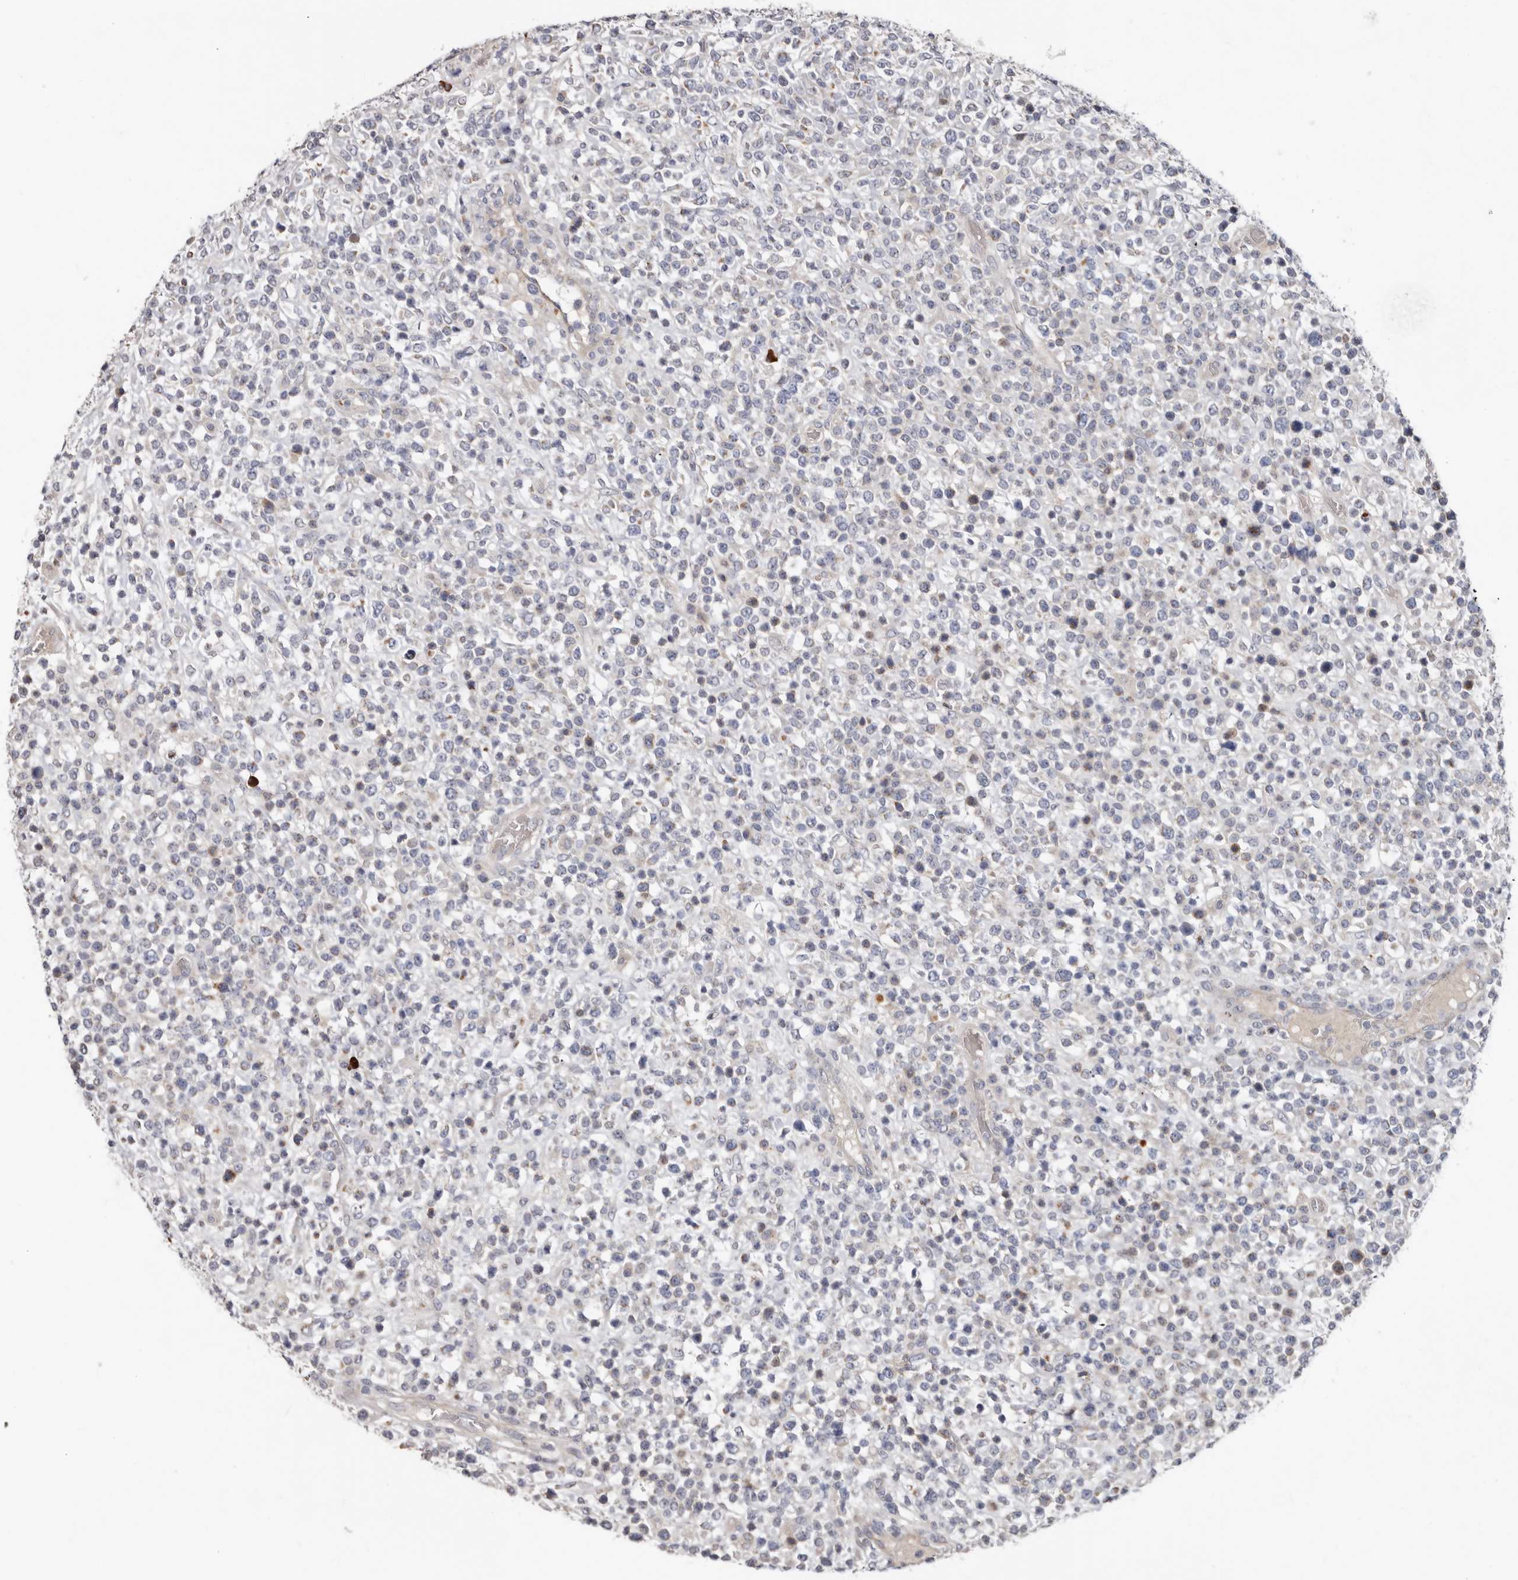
{"staining": {"intensity": "negative", "quantity": "none", "location": "none"}, "tissue": "lymphoma", "cell_type": "Tumor cells", "image_type": "cancer", "snomed": [{"axis": "morphology", "description": "Malignant lymphoma, non-Hodgkin's type, High grade"}, {"axis": "topography", "description": "Colon"}], "caption": "An immunohistochemistry histopathology image of lymphoma is shown. There is no staining in tumor cells of lymphoma.", "gene": "SPTA1", "patient": {"sex": "female", "age": 53}}